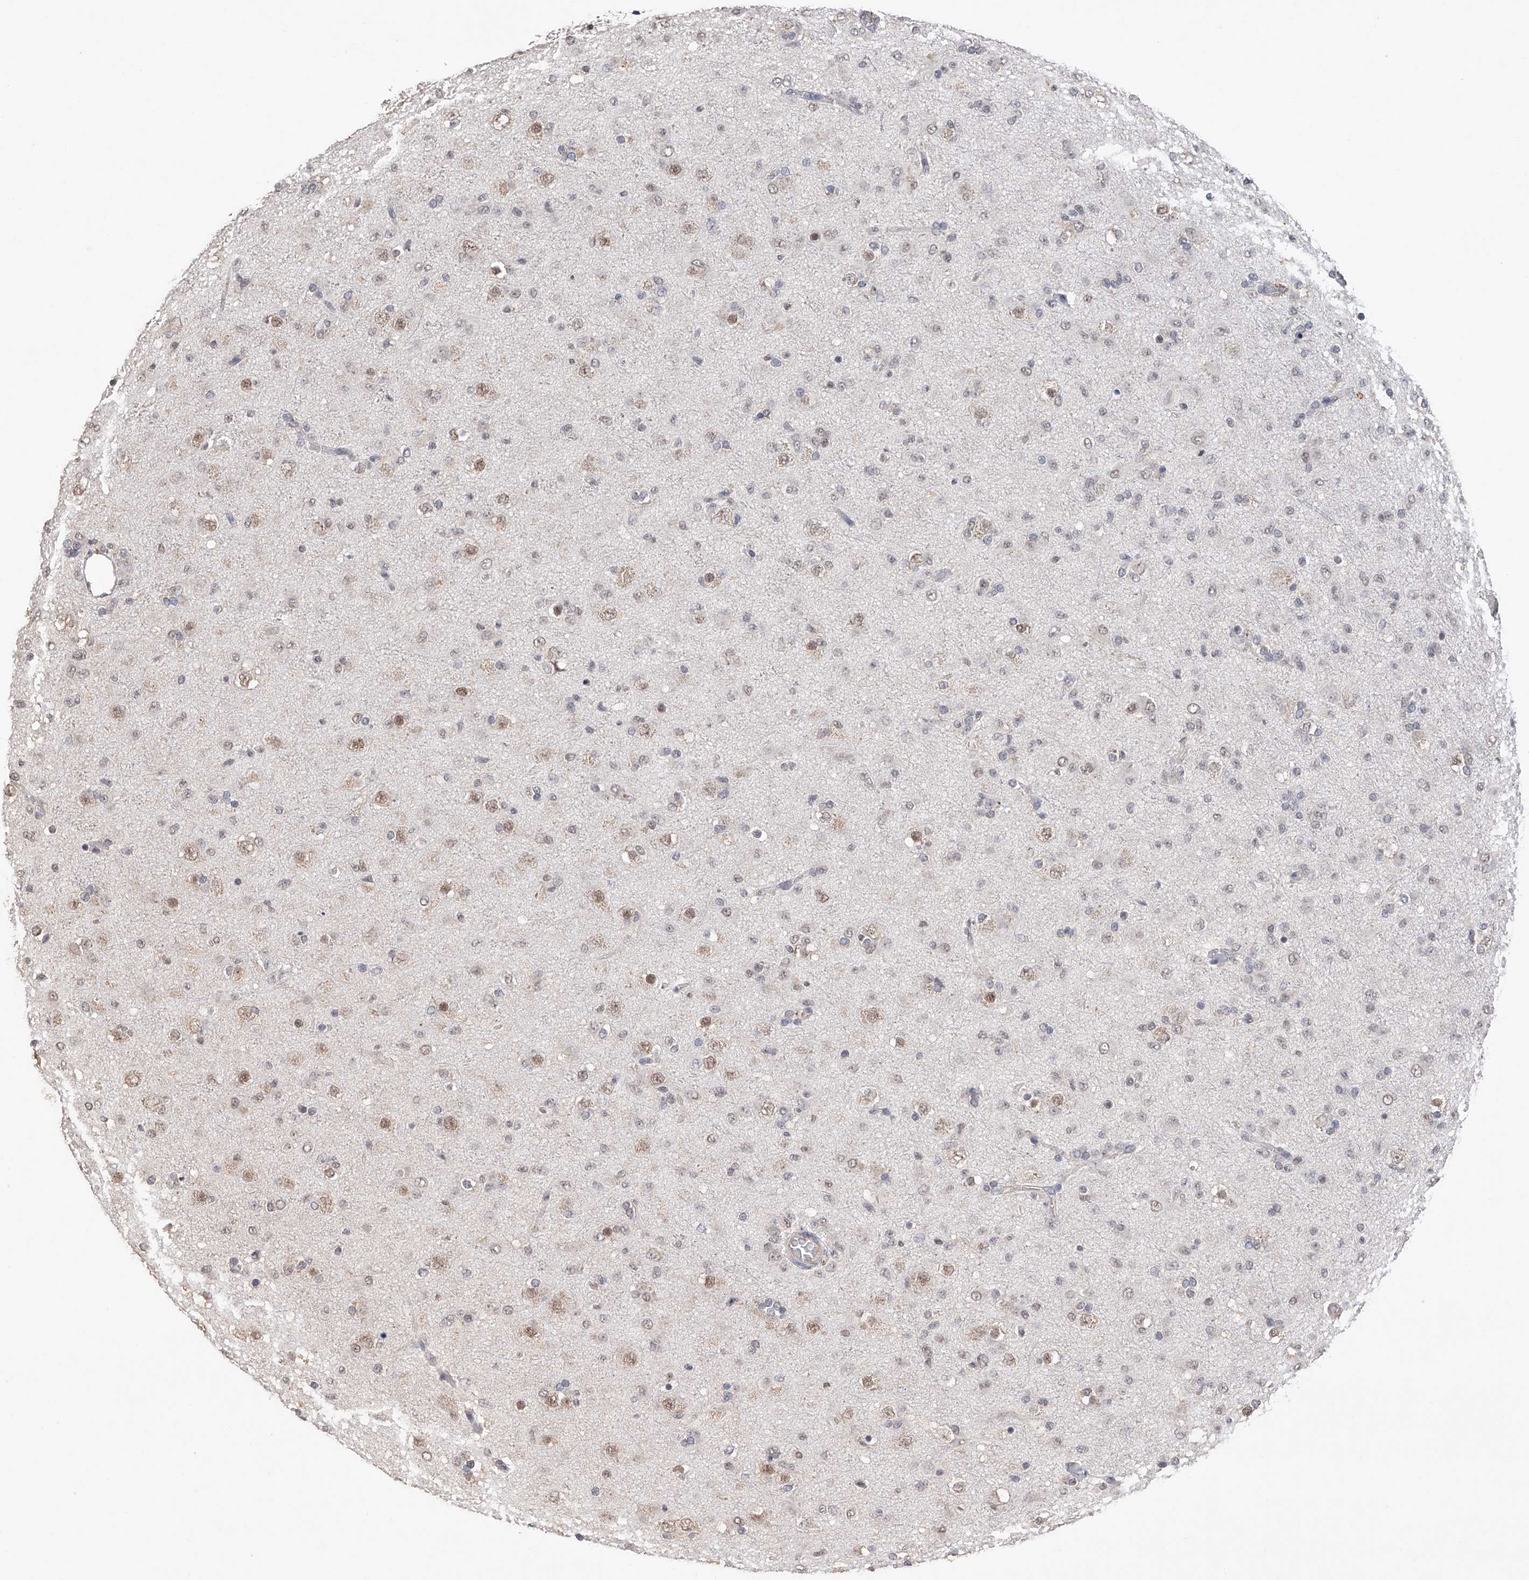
{"staining": {"intensity": "weak", "quantity": "<25%", "location": "nuclear"}, "tissue": "glioma", "cell_type": "Tumor cells", "image_type": "cancer", "snomed": [{"axis": "morphology", "description": "Glioma, malignant, Low grade"}, {"axis": "topography", "description": "Brain"}], "caption": "Immunohistochemical staining of human malignant low-grade glioma displays no significant positivity in tumor cells.", "gene": "DMAP1", "patient": {"sex": "male", "age": 65}}